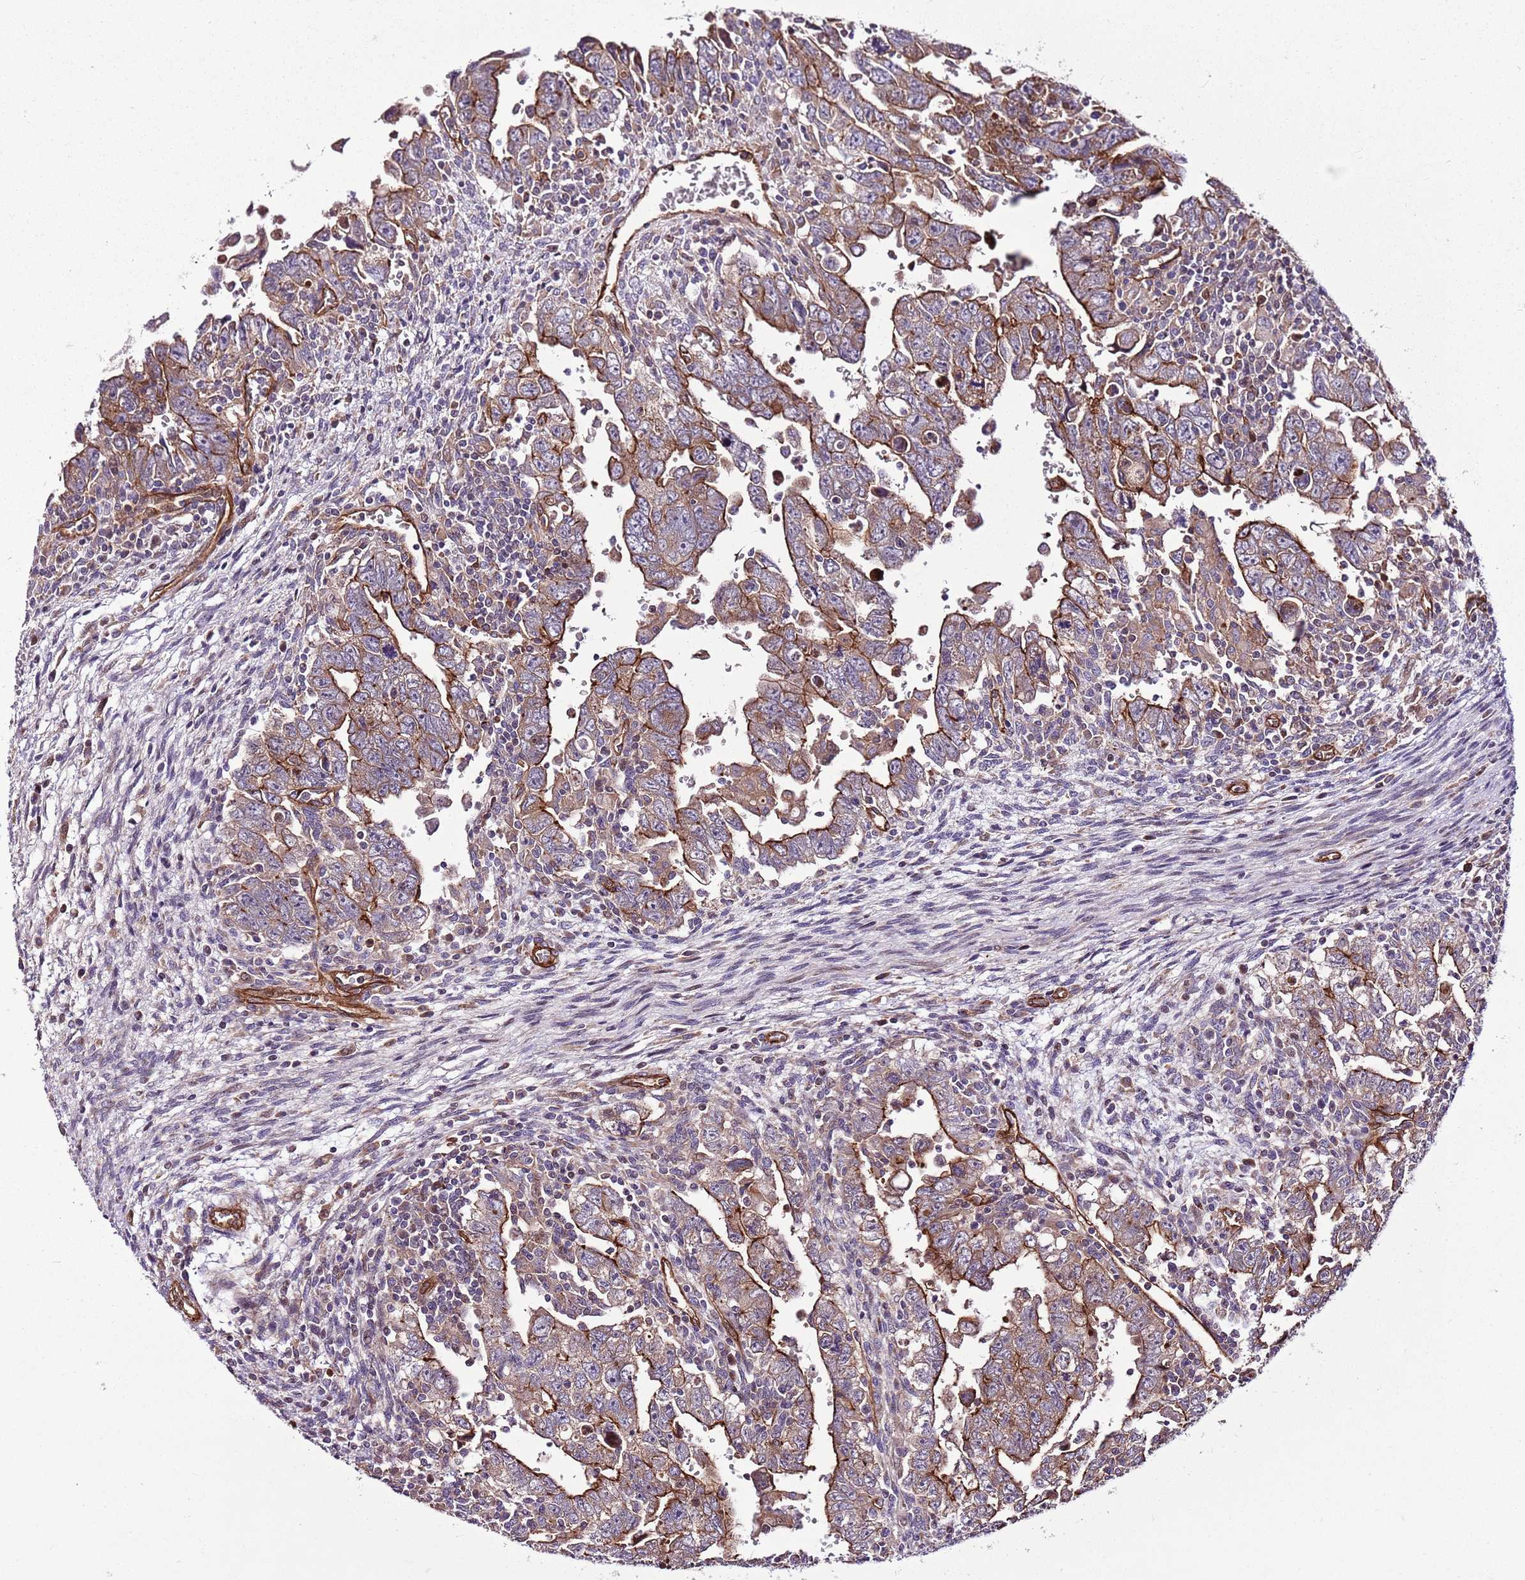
{"staining": {"intensity": "moderate", "quantity": ">75%", "location": "cytoplasmic/membranous"}, "tissue": "testis cancer", "cell_type": "Tumor cells", "image_type": "cancer", "snomed": [{"axis": "morphology", "description": "Carcinoma, Embryonal, NOS"}, {"axis": "topography", "description": "Testis"}], "caption": "An image of human testis embryonal carcinoma stained for a protein displays moderate cytoplasmic/membranous brown staining in tumor cells.", "gene": "ZNF827", "patient": {"sex": "male", "age": 28}}